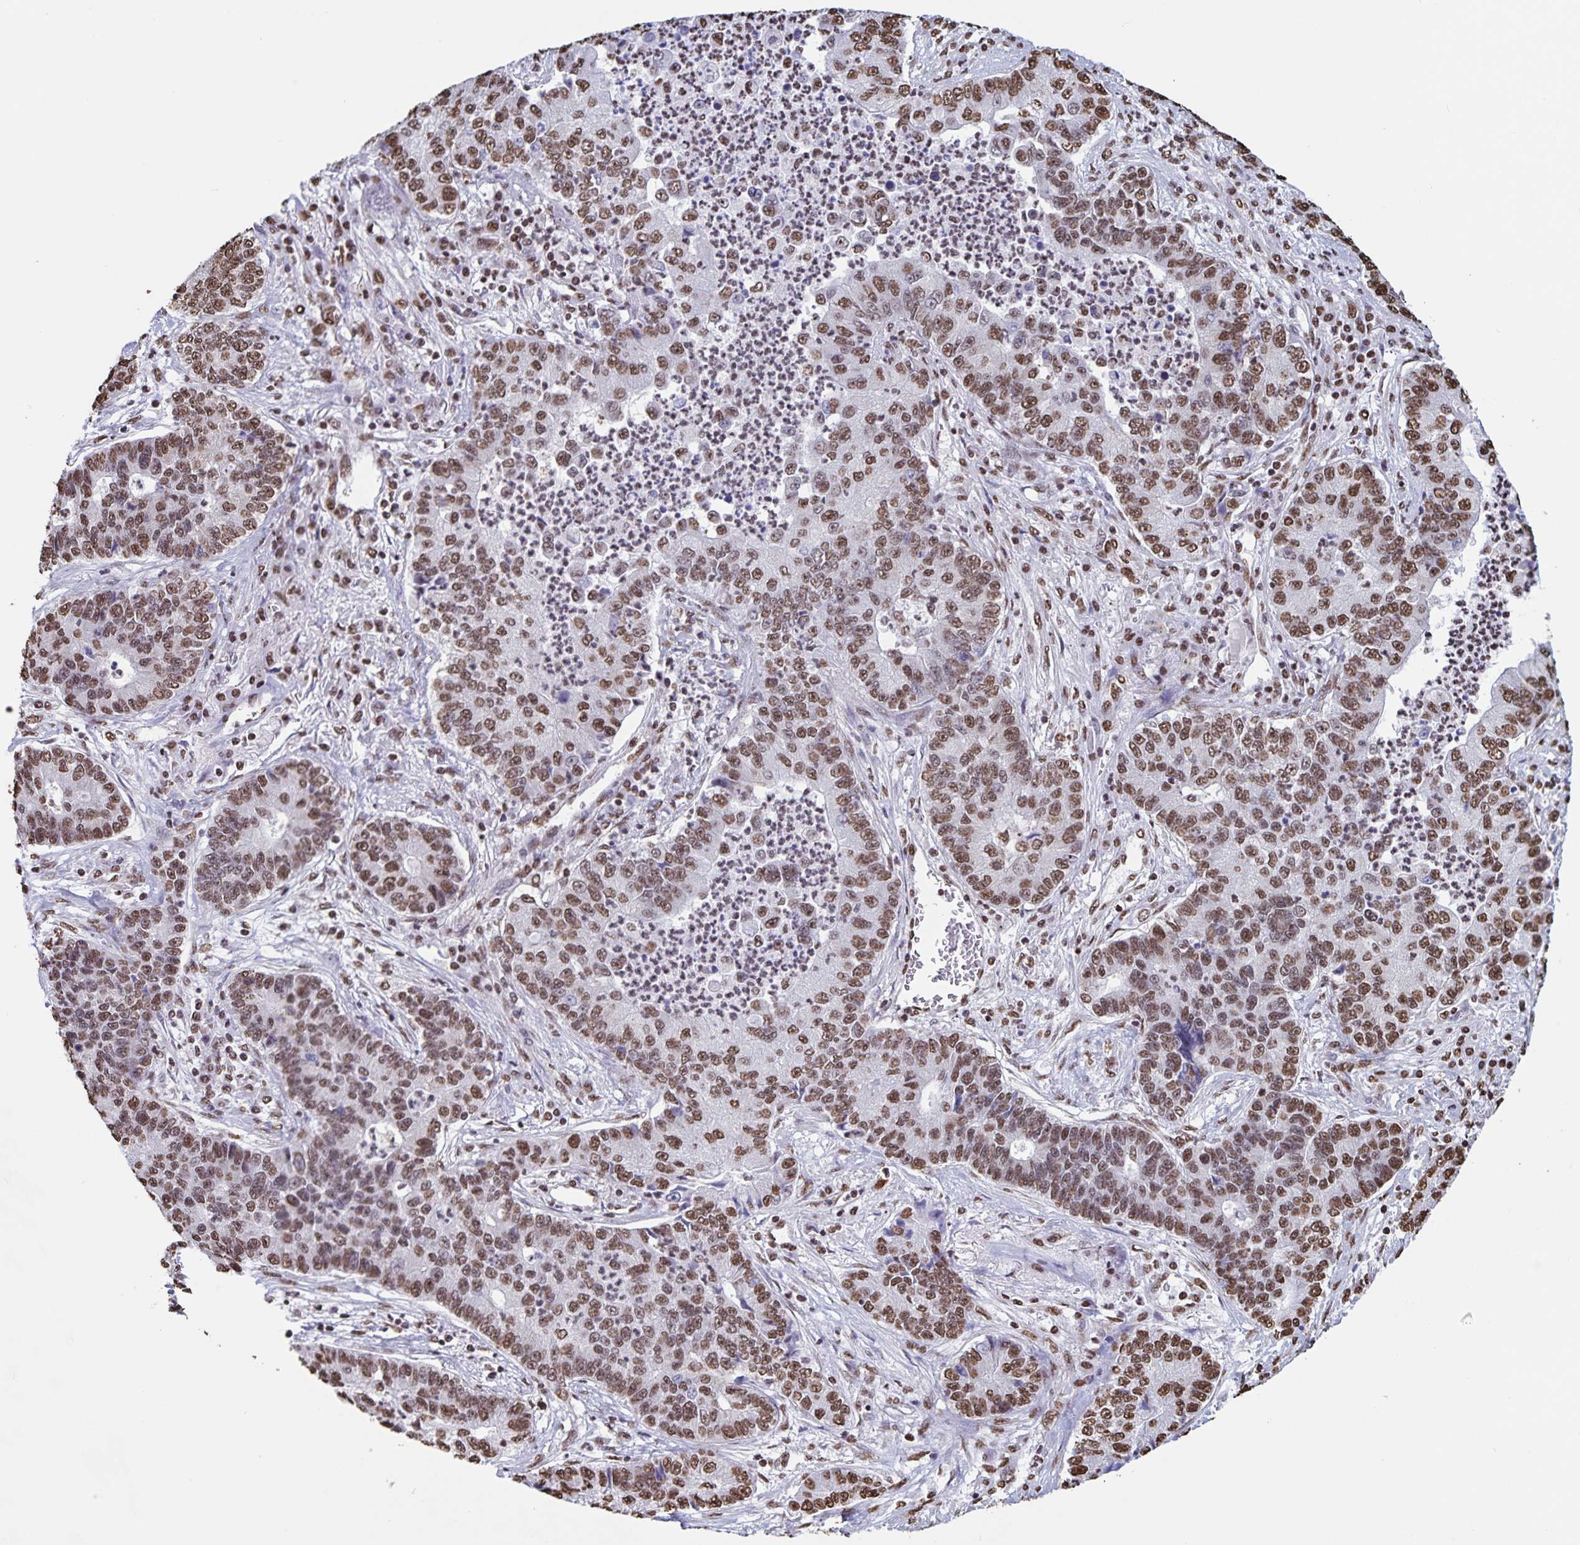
{"staining": {"intensity": "moderate", "quantity": ">75%", "location": "nuclear"}, "tissue": "lung cancer", "cell_type": "Tumor cells", "image_type": "cancer", "snomed": [{"axis": "morphology", "description": "Adenocarcinoma, NOS"}, {"axis": "topography", "description": "Lung"}], "caption": "Immunohistochemistry (IHC) histopathology image of lung cancer stained for a protein (brown), which exhibits medium levels of moderate nuclear positivity in approximately >75% of tumor cells.", "gene": "DUT", "patient": {"sex": "female", "age": 57}}